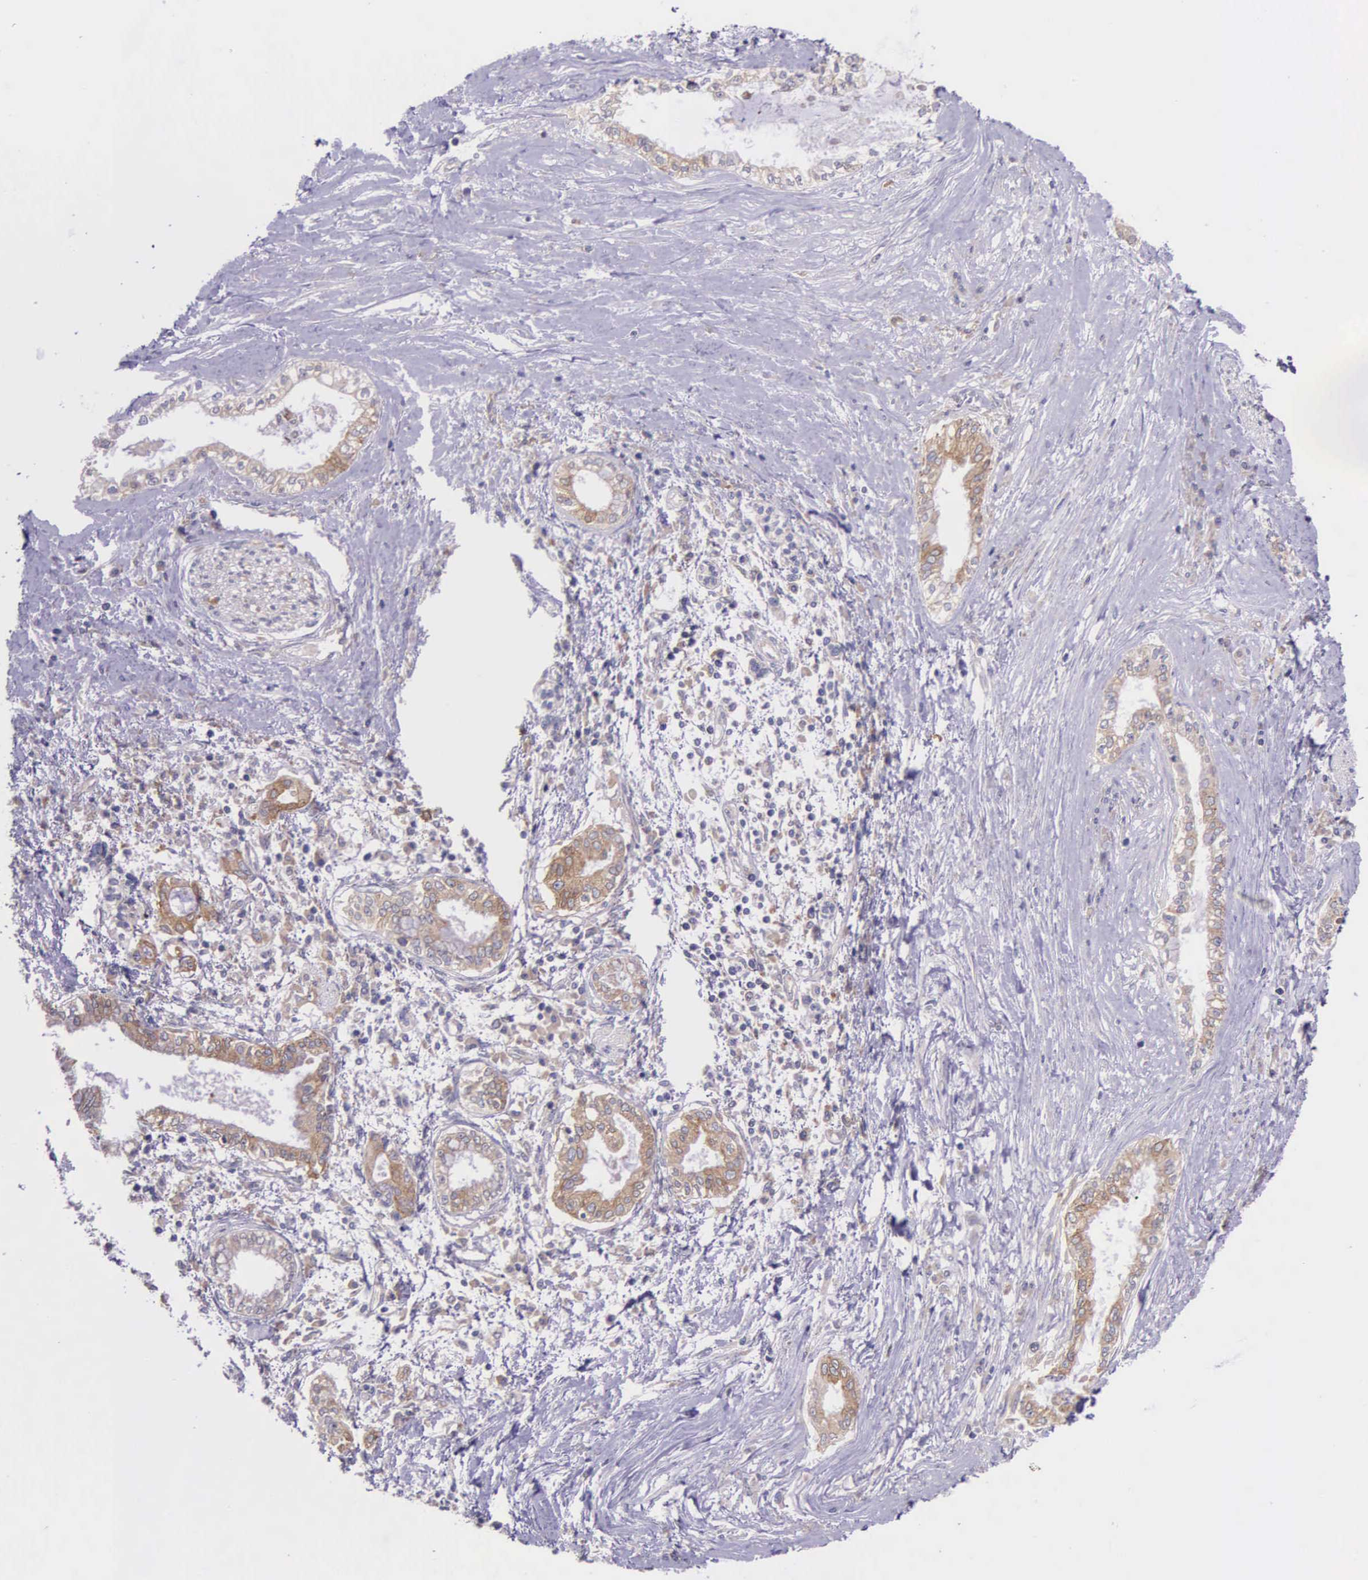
{"staining": {"intensity": "moderate", "quantity": ">75%", "location": "cytoplasmic/membranous"}, "tissue": "pancreatic cancer", "cell_type": "Tumor cells", "image_type": "cancer", "snomed": [{"axis": "morphology", "description": "Adenocarcinoma, NOS"}, {"axis": "topography", "description": "Pancreas"}], "caption": "Immunohistochemistry histopathology image of neoplastic tissue: pancreatic adenocarcinoma stained using immunohistochemistry demonstrates medium levels of moderate protein expression localized specifically in the cytoplasmic/membranous of tumor cells, appearing as a cytoplasmic/membranous brown color.", "gene": "NSDHL", "patient": {"sex": "female", "age": 64}}